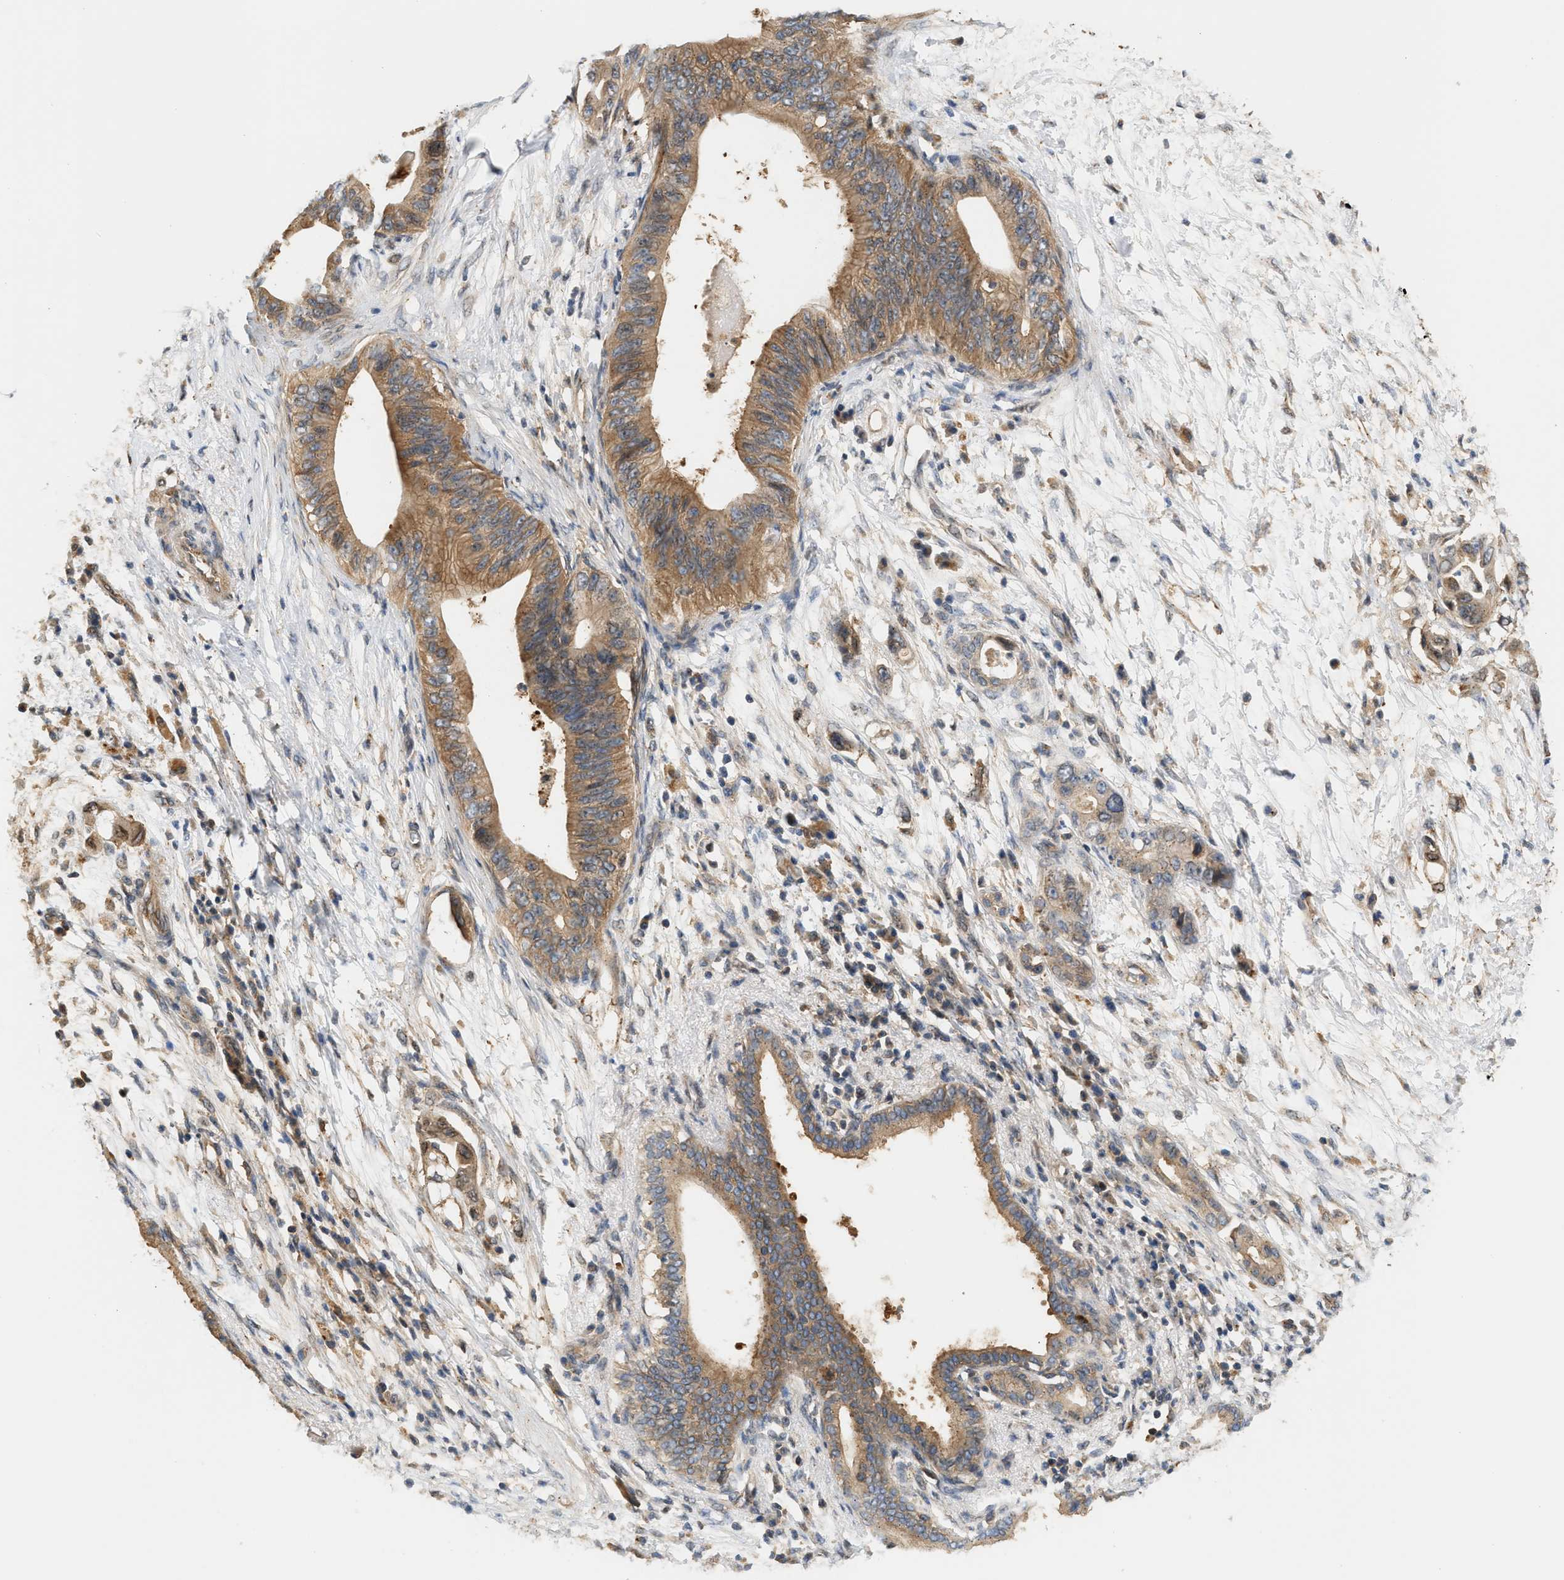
{"staining": {"intensity": "moderate", "quantity": ">75%", "location": "cytoplasmic/membranous"}, "tissue": "pancreatic cancer", "cell_type": "Tumor cells", "image_type": "cancer", "snomed": [{"axis": "morphology", "description": "Adenocarcinoma, NOS"}, {"axis": "topography", "description": "Pancreas"}], "caption": "Immunohistochemistry (IHC) histopathology image of neoplastic tissue: adenocarcinoma (pancreatic) stained using immunohistochemistry shows medium levels of moderate protein expression localized specifically in the cytoplasmic/membranous of tumor cells, appearing as a cytoplasmic/membranous brown color.", "gene": "MAP2K5", "patient": {"sex": "male", "age": 77}}